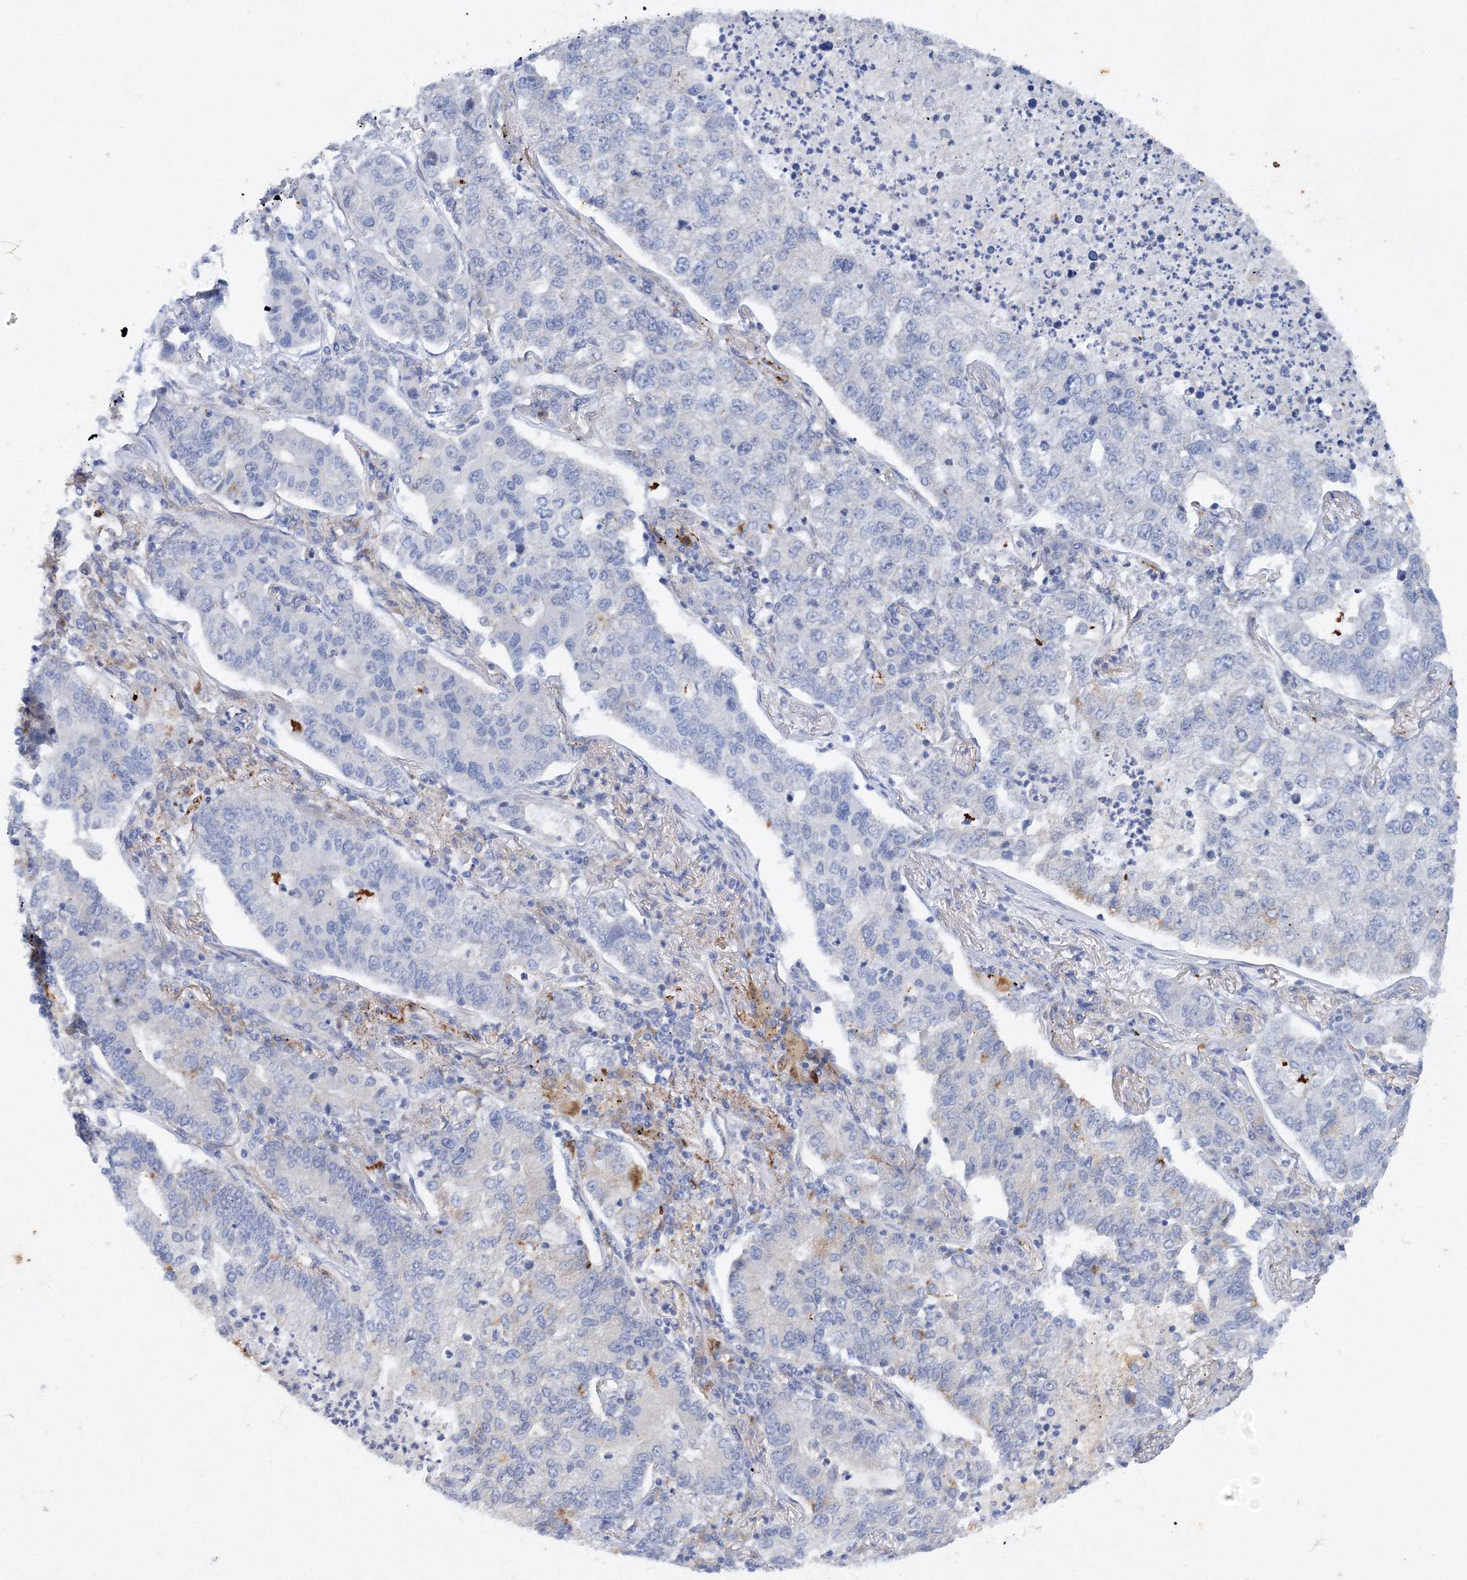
{"staining": {"intensity": "negative", "quantity": "none", "location": "none"}, "tissue": "lung cancer", "cell_type": "Tumor cells", "image_type": "cancer", "snomed": [{"axis": "morphology", "description": "Adenocarcinoma, NOS"}, {"axis": "topography", "description": "Lung"}], "caption": "Lung cancer (adenocarcinoma) stained for a protein using IHC displays no staining tumor cells.", "gene": "TANC1", "patient": {"sex": "male", "age": 49}}